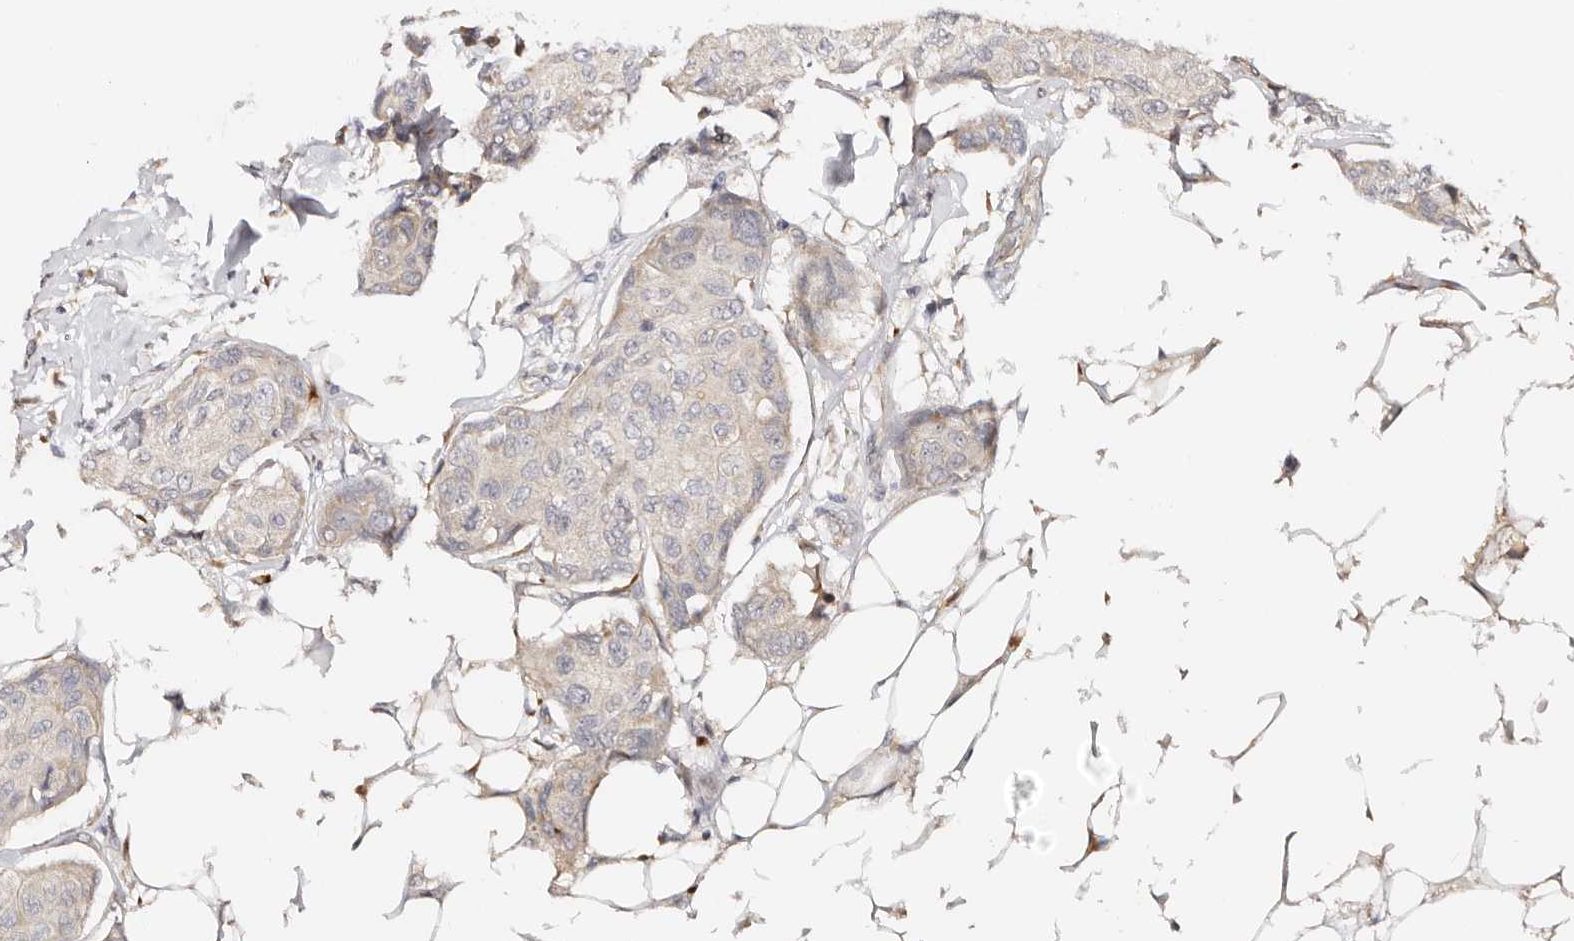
{"staining": {"intensity": "negative", "quantity": "none", "location": "none"}, "tissue": "breast cancer", "cell_type": "Tumor cells", "image_type": "cancer", "snomed": [{"axis": "morphology", "description": "Duct carcinoma"}, {"axis": "topography", "description": "Breast"}], "caption": "Breast infiltrating ductal carcinoma was stained to show a protein in brown. There is no significant expression in tumor cells.", "gene": "BCL2L15", "patient": {"sex": "female", "age": 80}}